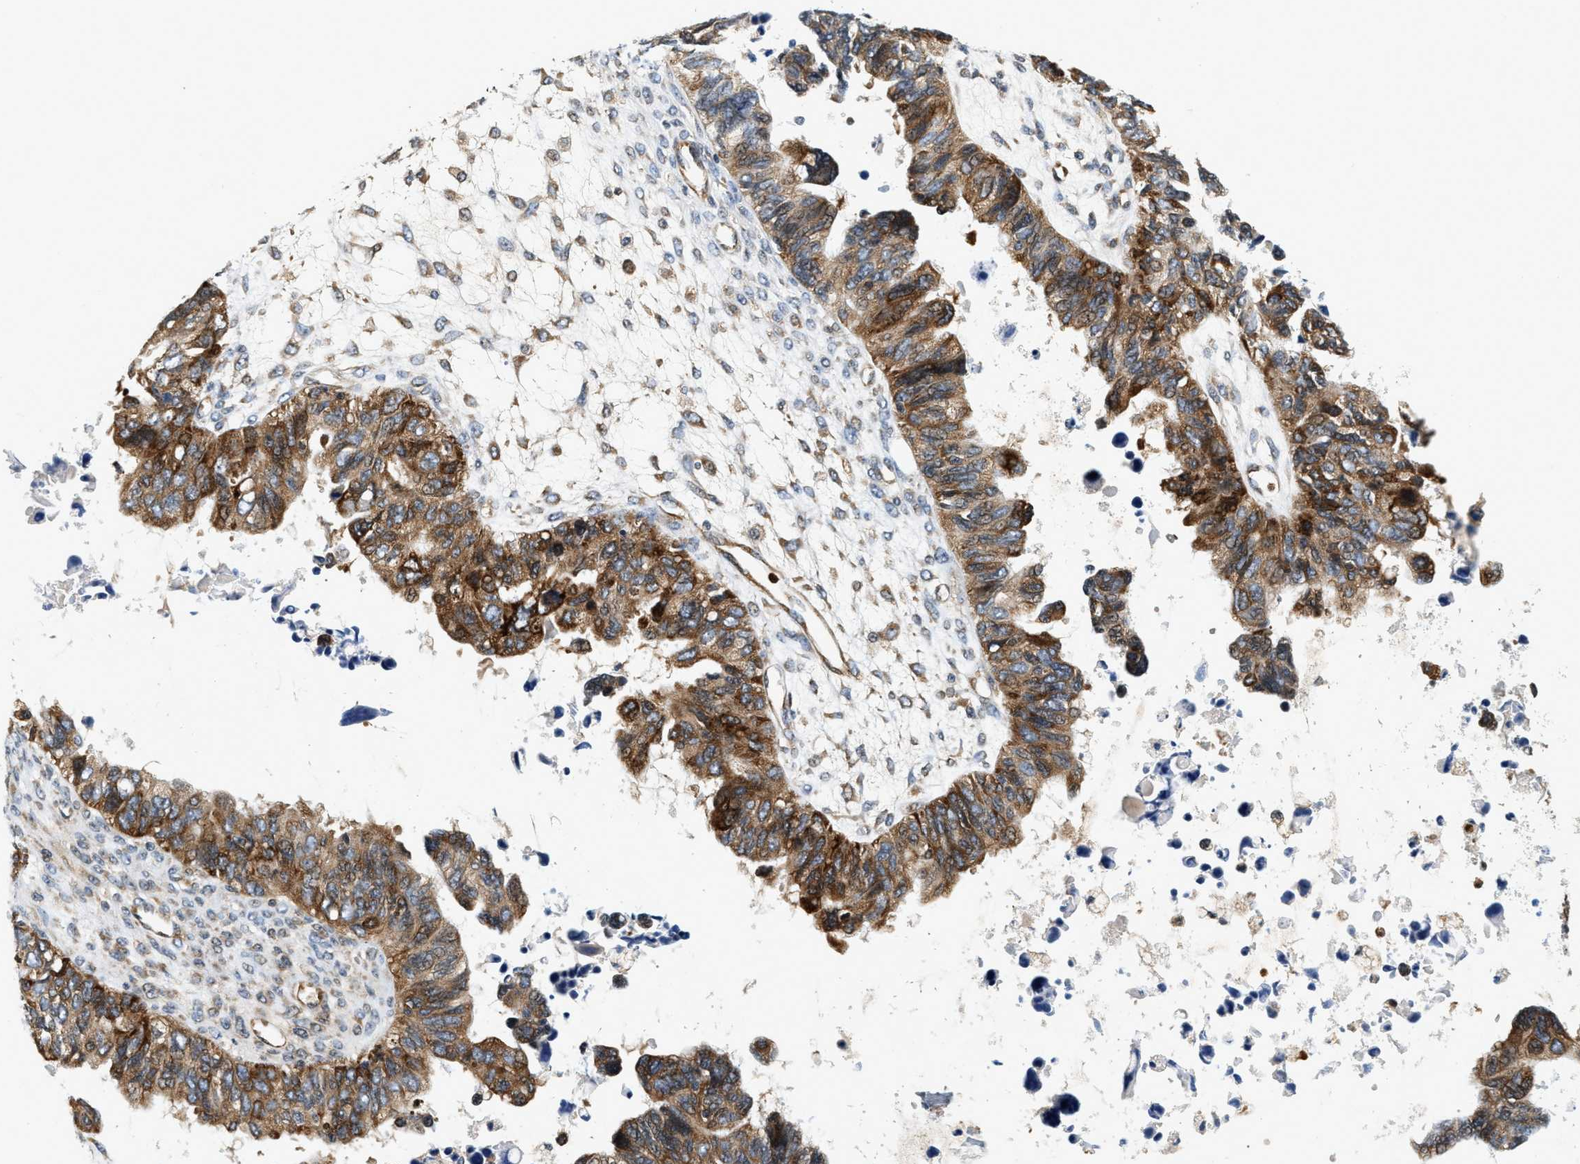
{"staining": {"intensity": "strong", "quantity": ">75%", "location": "cytoplasmic/membranous"}, "tissue": "ovarian cancer", "cell_type": "Tumor cells", "image_type": "cancer", "snomed": [{"axis": "morphology", "description": "Cystadenocarcinoma, serous, NOS"}, {"axis": "topography", "description": "Ovary"}], "caption": "Human ovarian cancer stained for a protein (brown) reveals strong cytoplasmic/membranous positive staining in about >75% of tumor cells.", "gene": "SAMD9", "patient": {"sex": "female", "age": 79}}